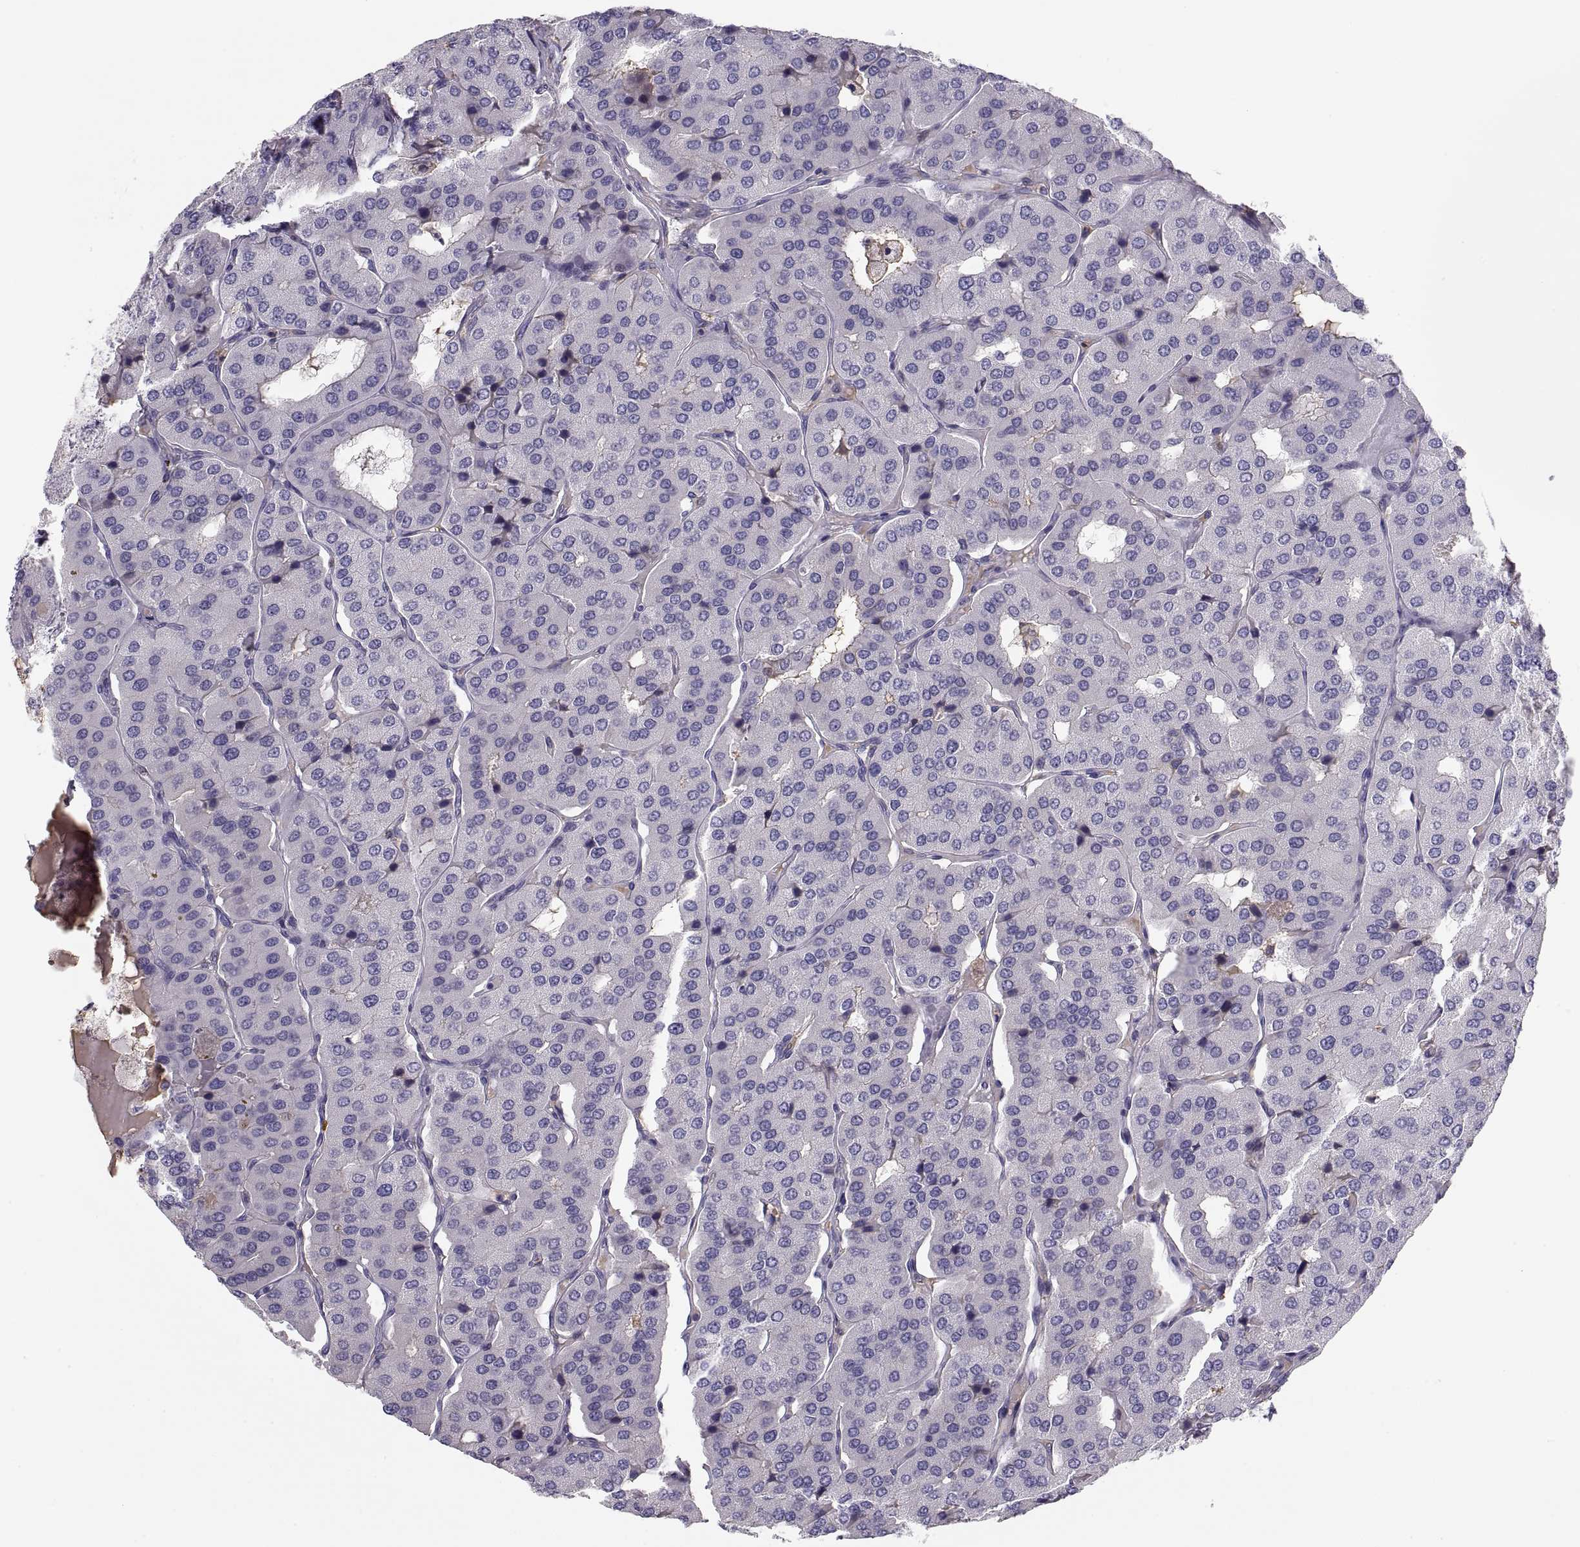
{"staining": {"intensity": "negative", "quantity": "none", "location": "none"}, "tissue": "parathyroid gland", "cell_type": "Glandular cells", "image_type": "normal", "snomed": [{"axis": "morphology", "description": "Normal tissue, NOS"}, {"axis": "morphology", "description": "Adenoma, NOS"}, {"axis": "topography", "description": "Parathyroid gland"}], "caption": "An immunohistochemistry (IHC) histopathology image of unremarkable parathyroid gland is shown. There is no staining in glandular cells of parathyroid gland. (DAB (3,3'-diaminobenzidine) immunohistochemistry with hematoxylin counter stain).", "gene": "MAGEB2", "patient": {"sex": "female", "age": 86}}